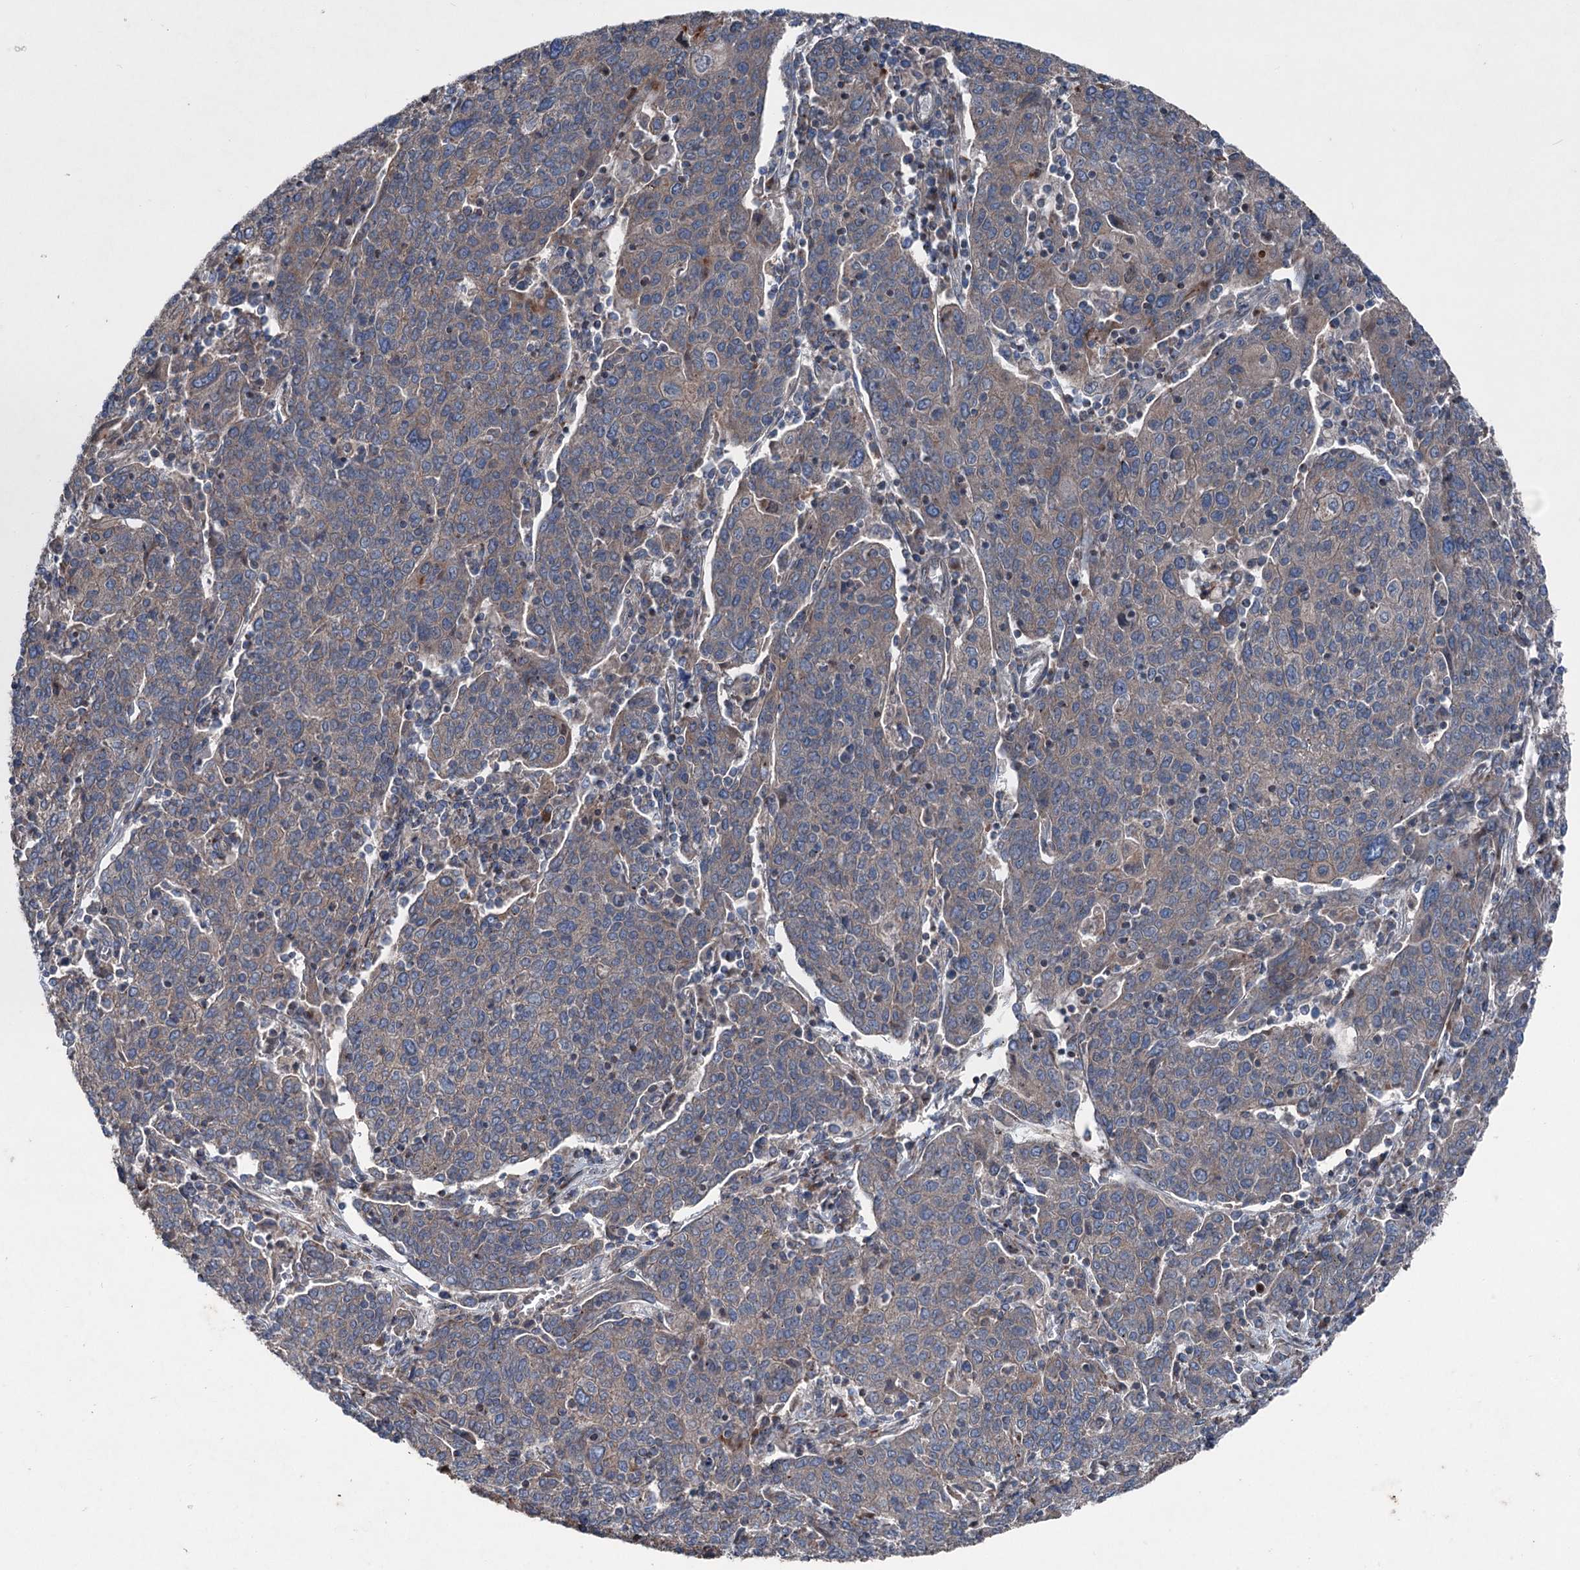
{"staining": {"intensity": "weak", "quantity": "25%-75%", "location": "cytoplasmic/membranous"}, "tissue": "cervical cancer", "cell_type": "Tumor cells", "image_type": "cancer", "snomed": [{"axis": "morphology", "description": "Squamous cell carcinoma, NOS"}, {"axis": "topography", "description": "Cervix"}], "caption": "Immunohistochemical staining of cervical cancer reveals weak cytoplasmic/membranous protein expression in approximately 25%-75% of tumor cells.", "gene": "RUFY1", "patient": {"sex": "female", "age": 67}}